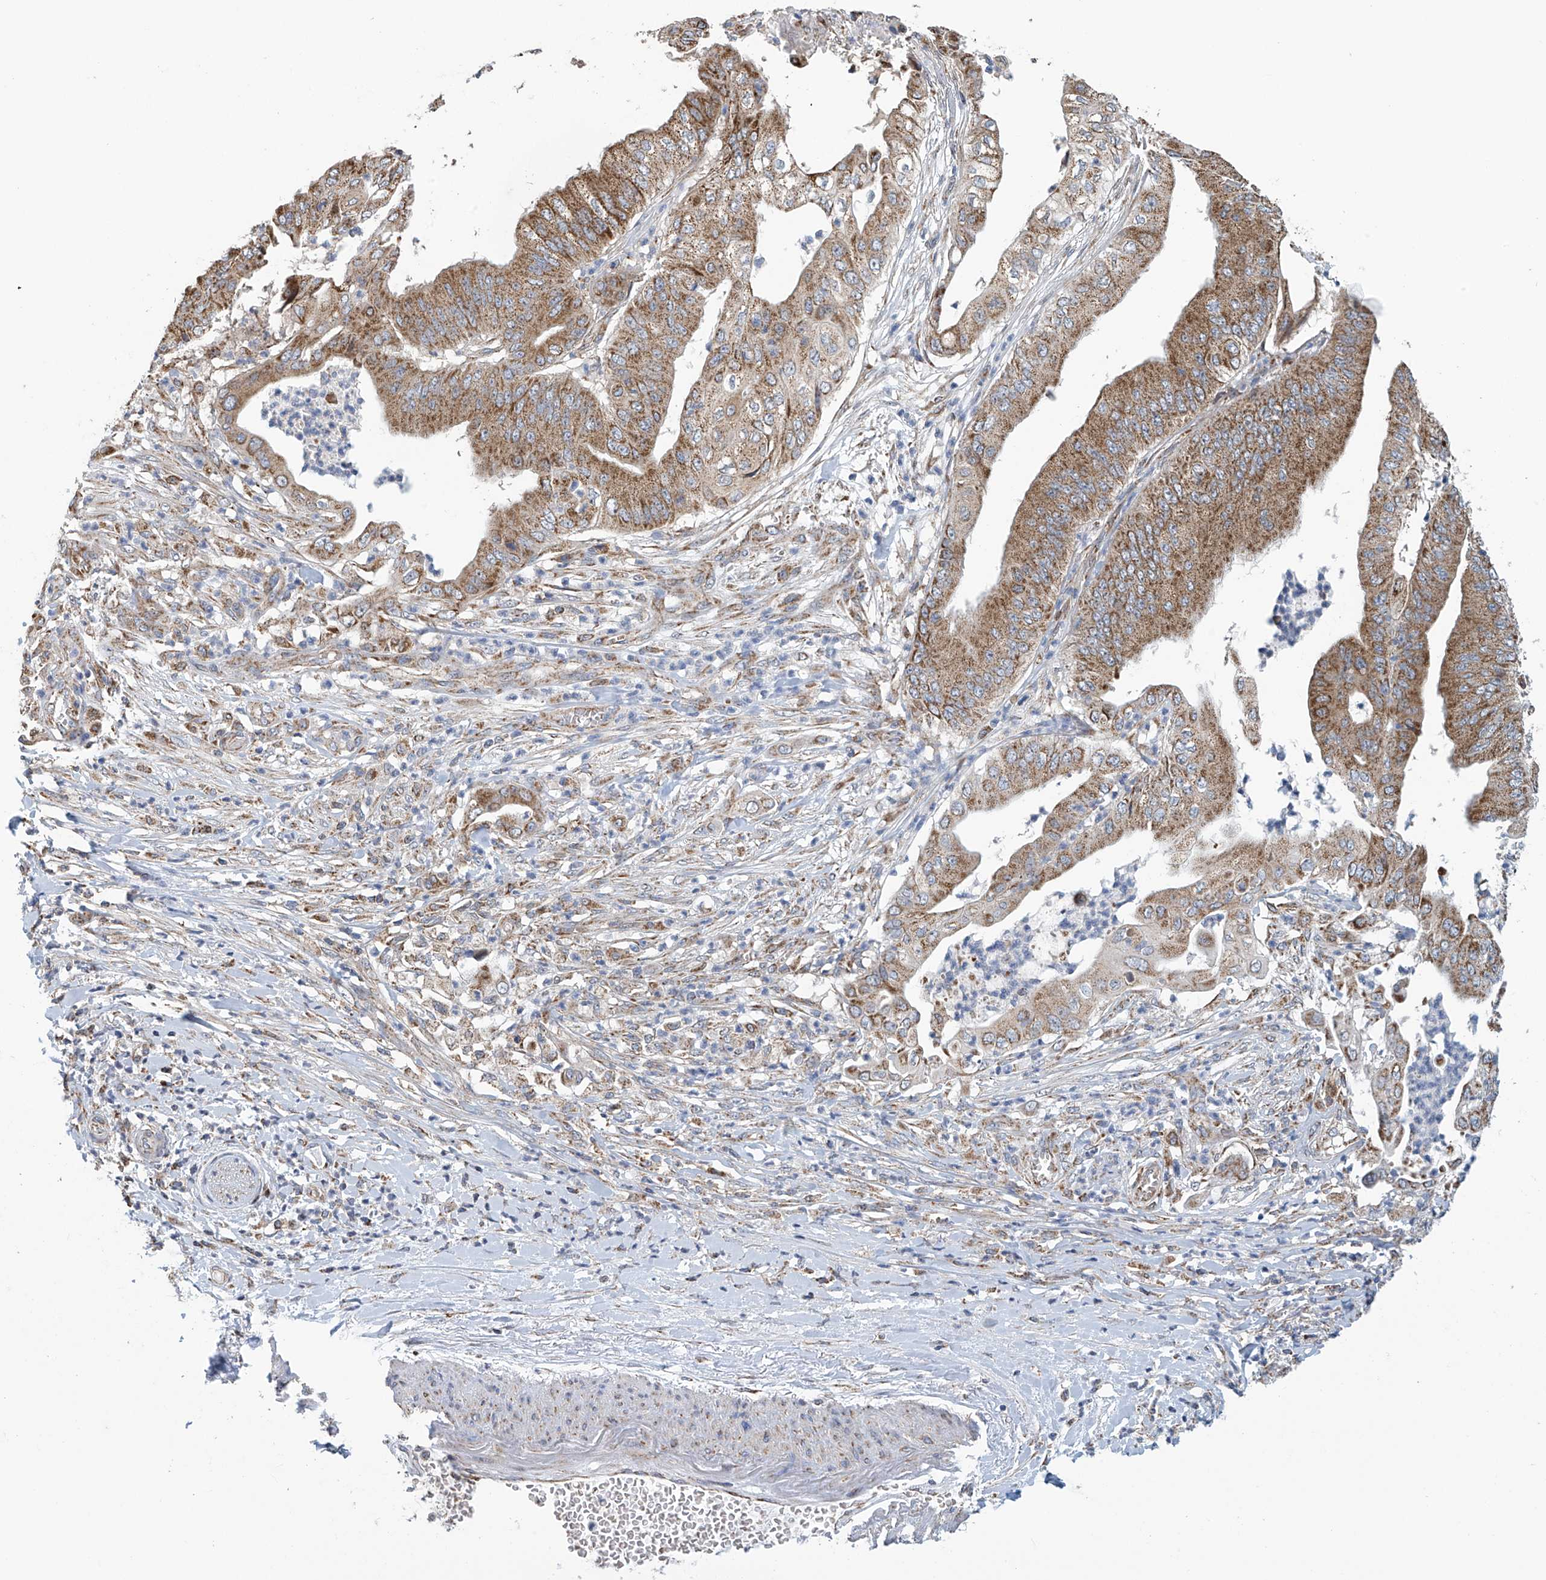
{"staining": {"intensity": "moderate", "quantity": ">75%", "location": "cytoplasmic/membranous"}, "tissue": "pancreatic cancer", "cell_type": "Tumor cells", "image_type": "cancer", "snomed": [{"axis": "morphology", "description": "Adenocarcinoma, NOS"}, {"axis": "topography", "description": "Pancreas"}], "caption": "Pancreatic adenocarcinoma was stained to show a protein in brown. There is medium levels of moderate cytoplasmic/membranous positivity in about >75% of tumor cells. The protein is stained brown, and the nuclei are stained in blue (DAB IHC with brightfield microscopy, high magnification).", "gene": "COMMD1", "patient": {"sex": "female", "age": 77}}